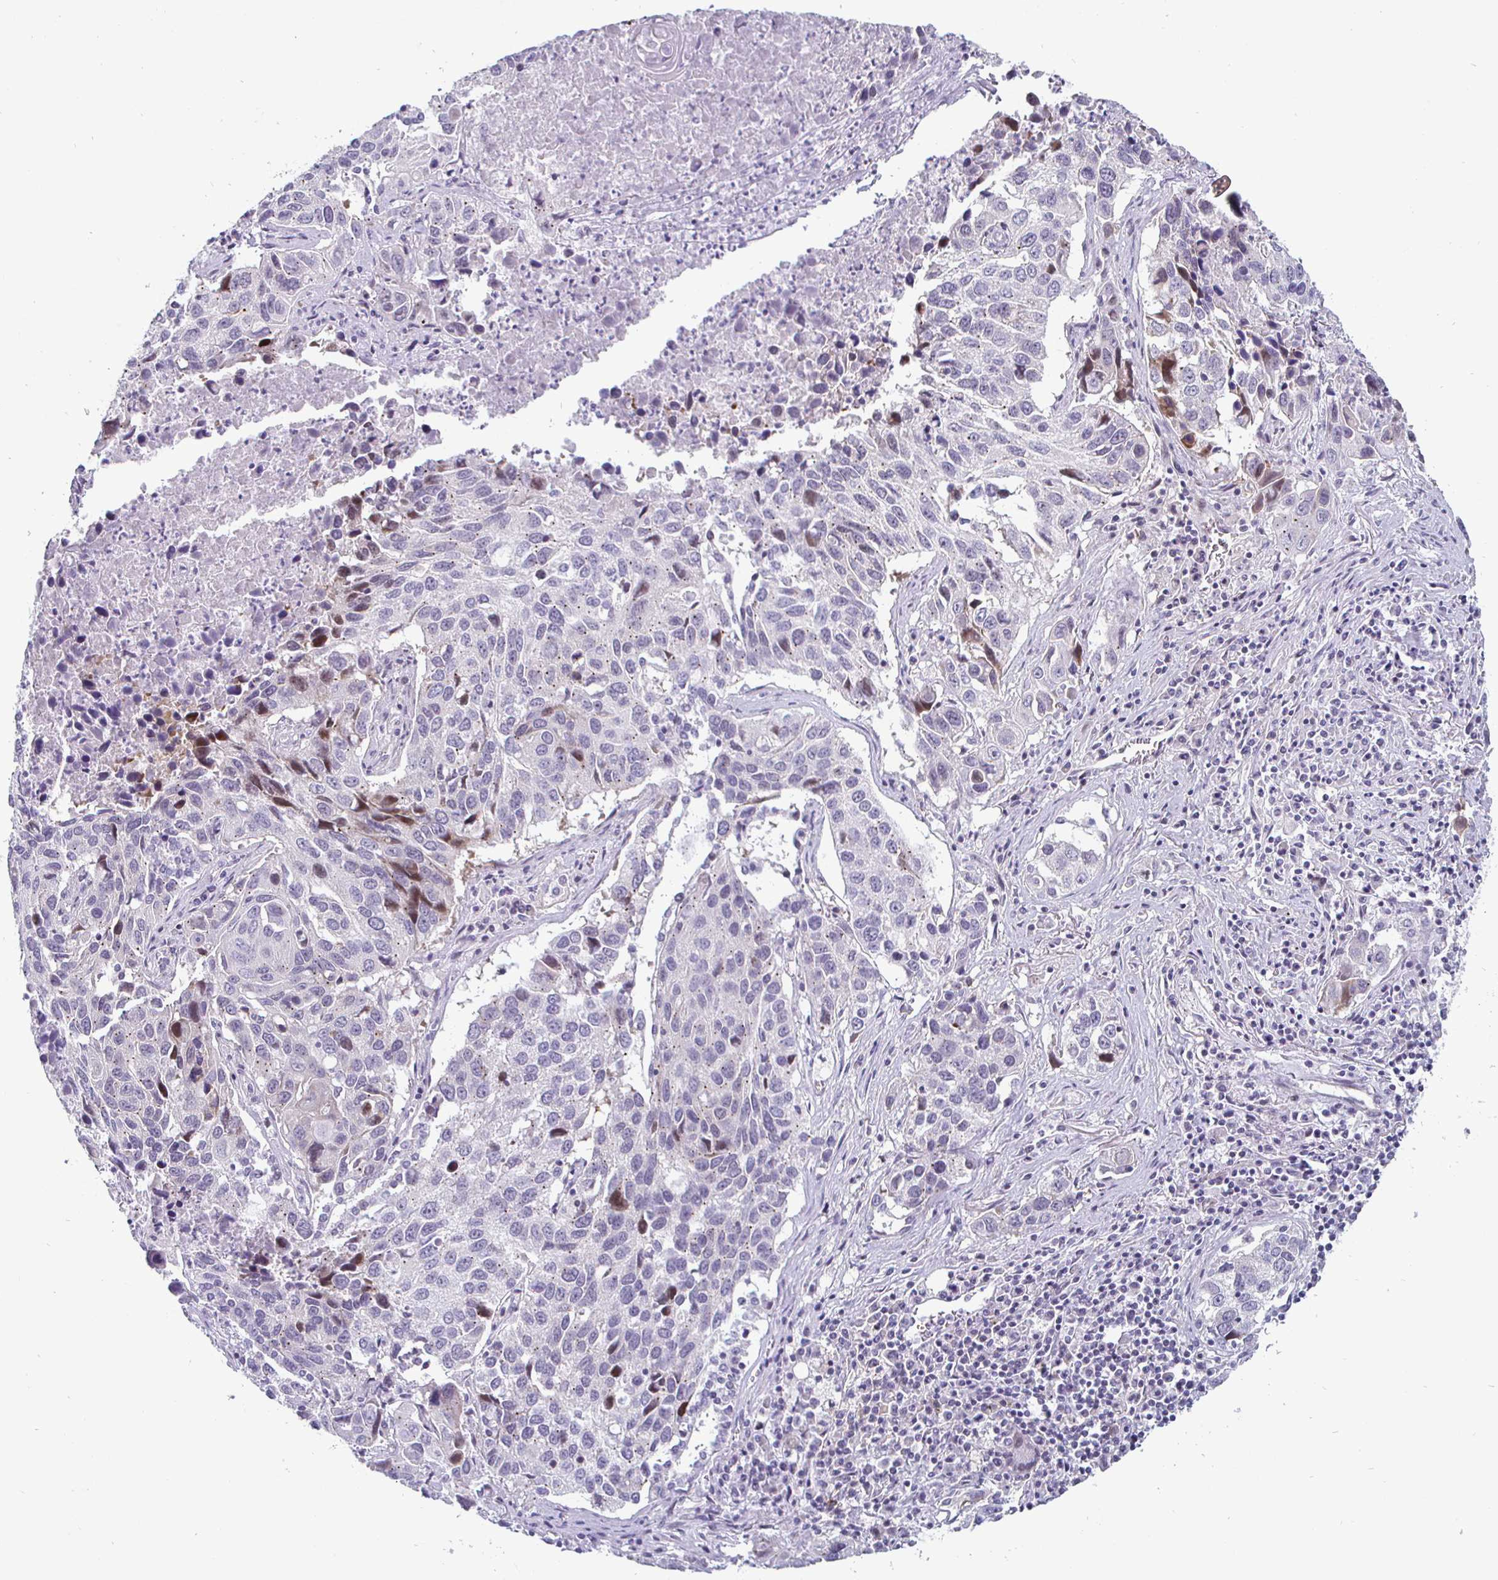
{"staining": {"intensity": "moderate", "quantity": "<25%", "location": "nuclear"}, "tissue": "lung cancer", "cell_type": "Tumor cells", "image_type": "cancer", "snomed": [{"axis": "morphology", "description": "Squamous cell carcinoma, NOS"}, {"axis": "topography", "description": "Lung"}], "caption": "A high-resolution micrograph shows IHC staining of lung squamous cell carcinoma, which reveals moderate nuclear expression in about <25% of tumor cells.", "gene": "DMRTB1", "patient": {"sex": "female", "age": 61}}